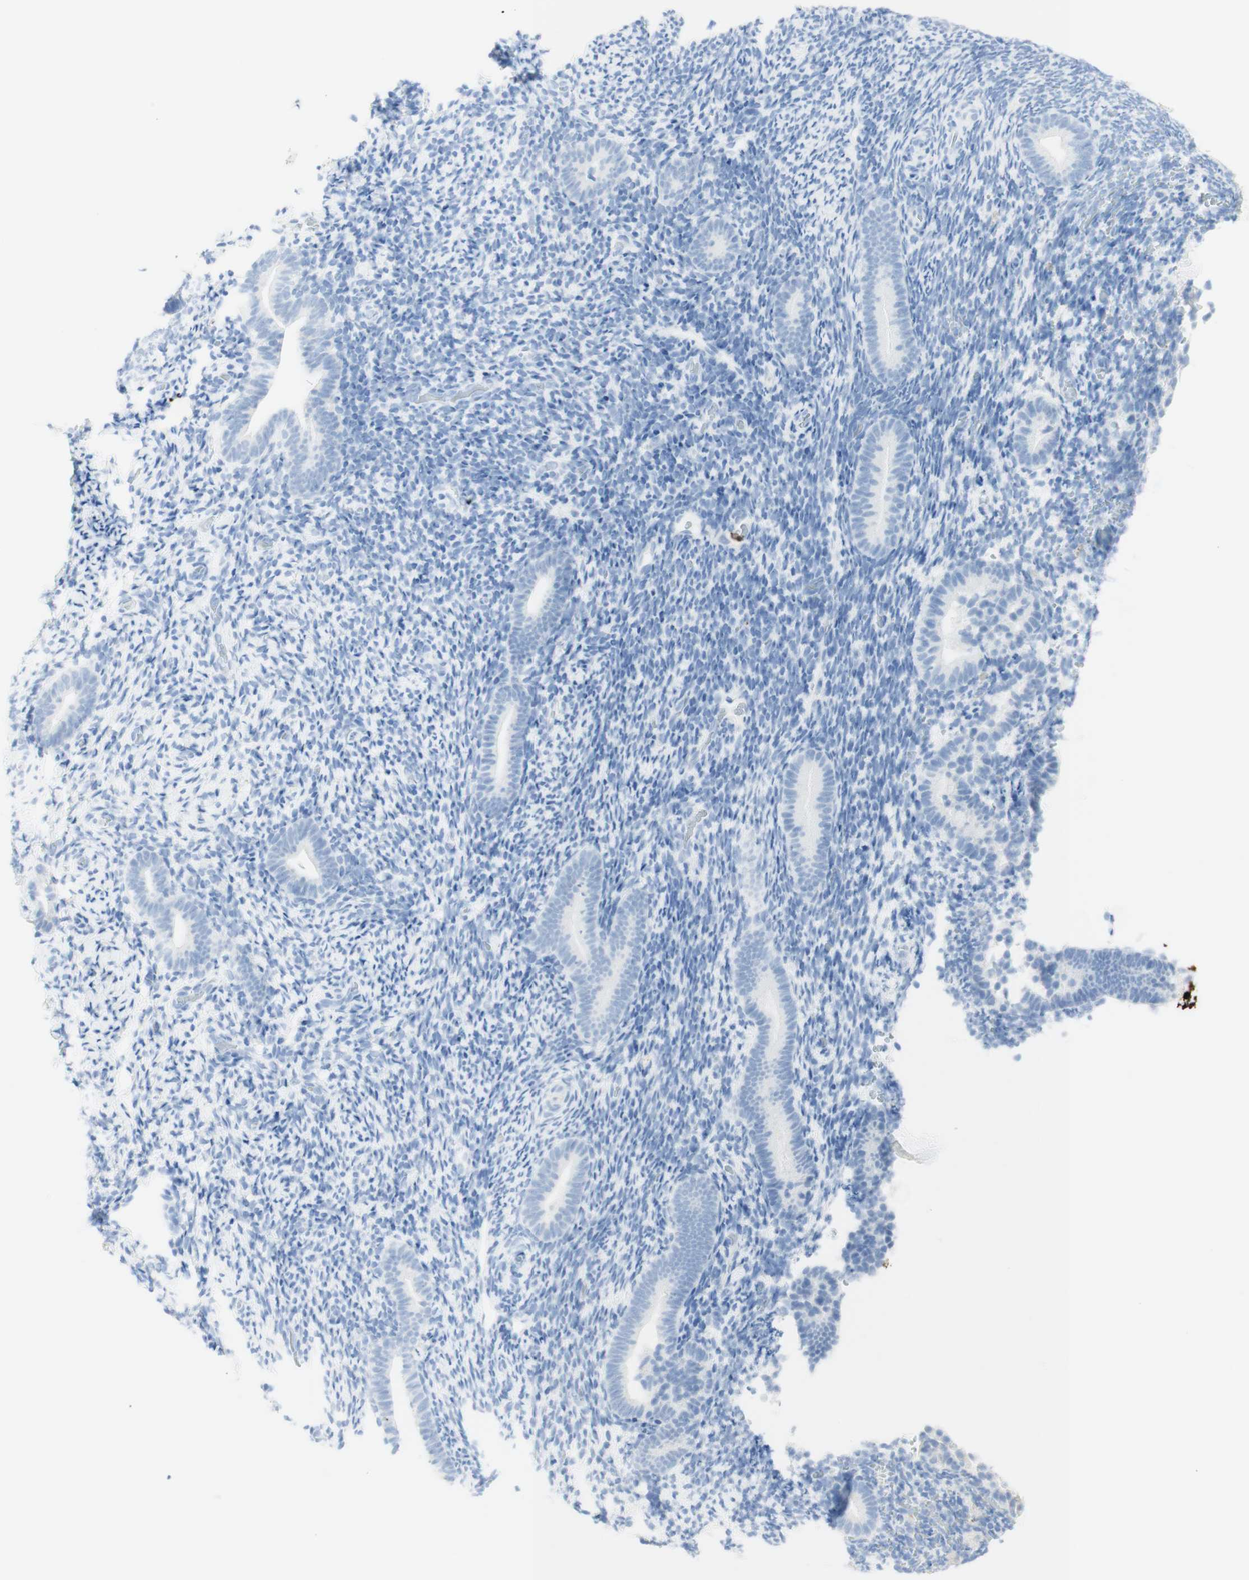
{"staining": {"intensity": "negative", "quantity": "none", "location": "none"}, "tissue": "endometrium", "cell_type": "Cells in endometrial stroma", "image_type": "normal", "snomed": [{"axis": "morphology", "description": "Normal tissue, NOS"}, {"axis": "topography", "description": "Endometrium"}], "caption": "Cells in endometrial stroma are negative for protein expression in normal human endometrium. Nuclei are stained in blue.", "gene": "TPO", "patient": {"sex": "female", "age": 51}}